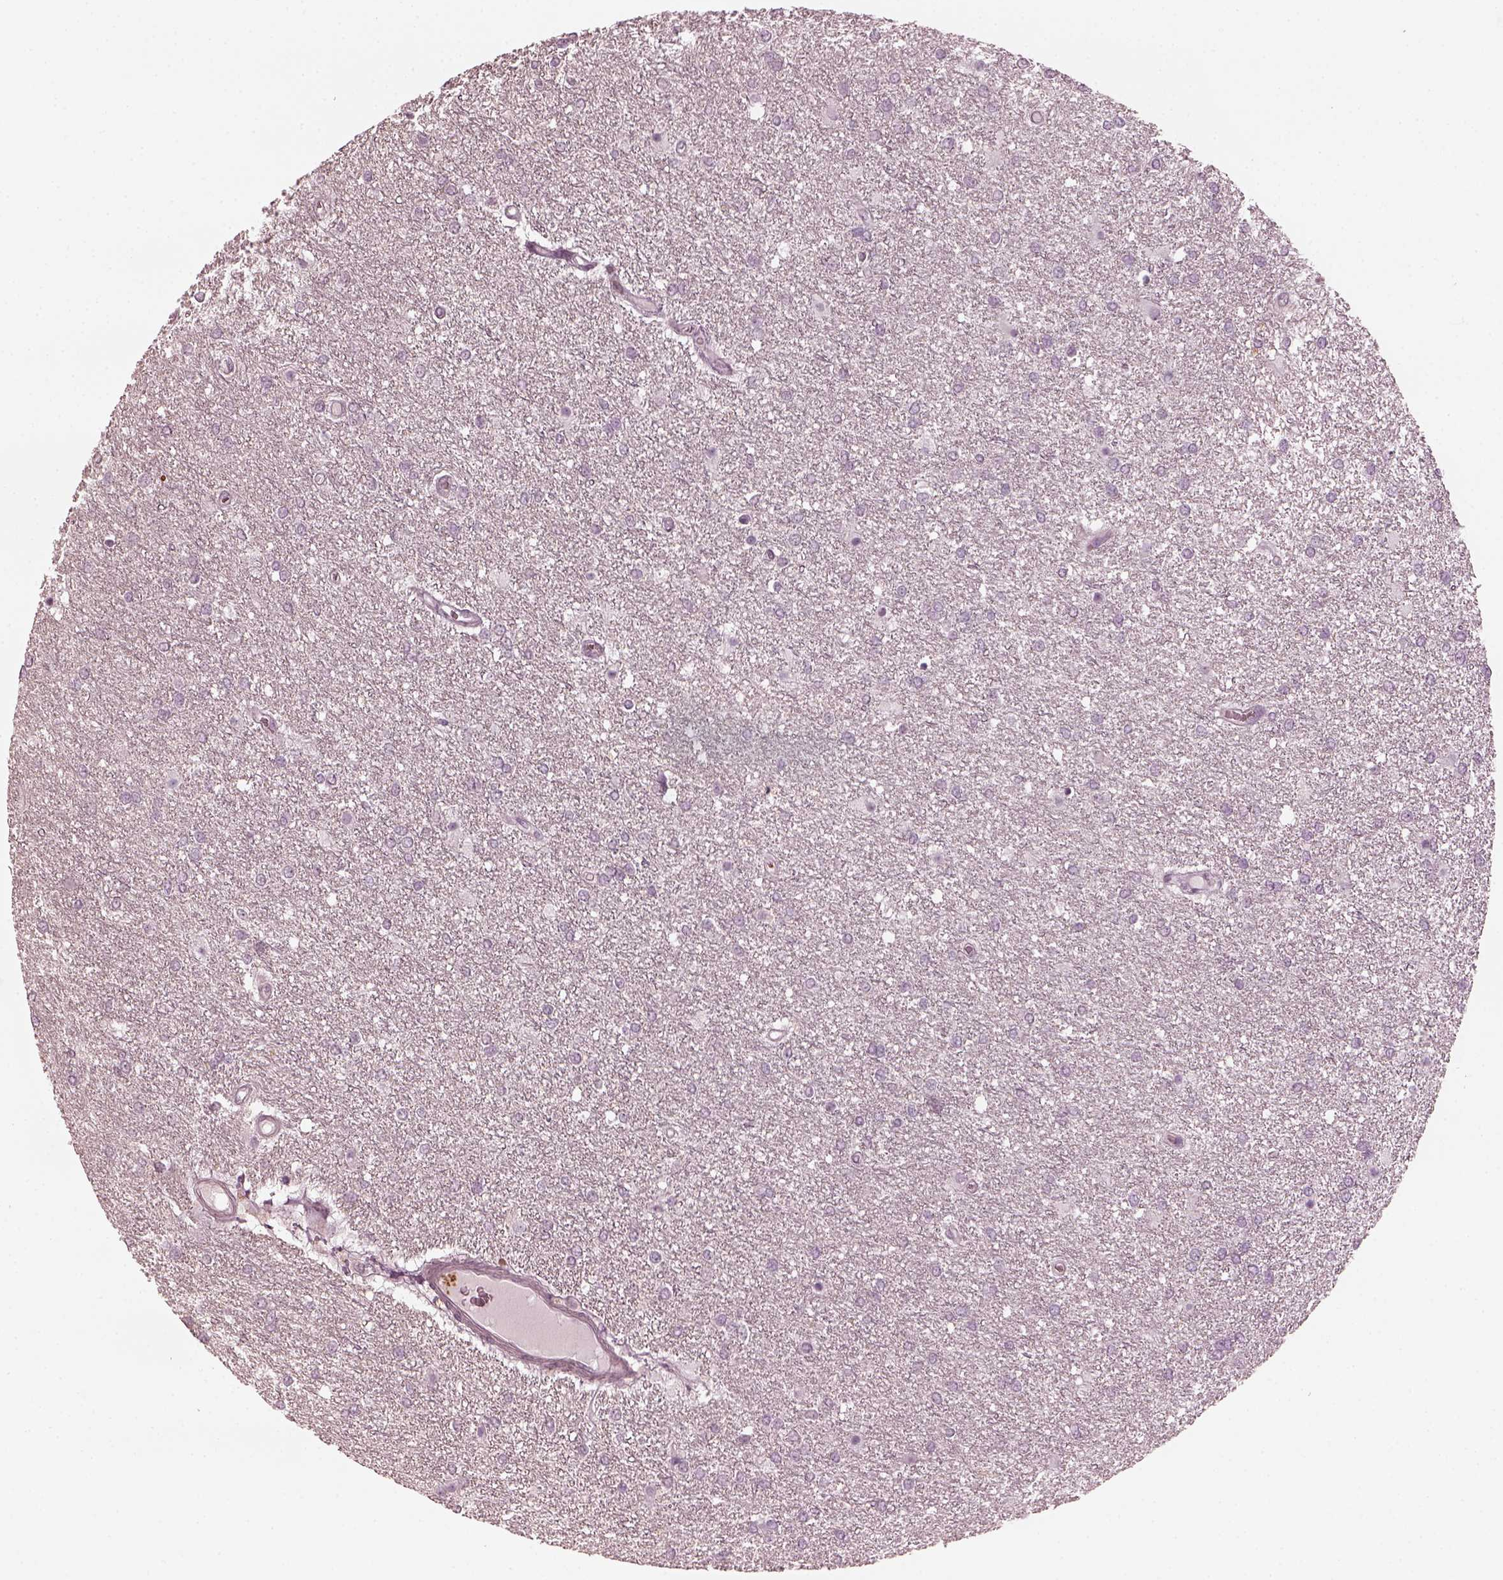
{"staining": {"intensity": "negative", "quantity": "none", "location": "none"}, "tissue": "glioma", "cell_type": "Tumor cells", "image_type": "cancer", "snomed": [{"axis": "morphology", "description": "Glioma, malignant, High grade"}, {"axis": "topography", "description": "Brain"}], "caption": "Glioma was stained to show a protein in brown. There is no significant staining in tumor cells. Nuclei are stained in blue.", "gene": "PSTPIP2", "patient": {"sex": "female", "age": 61}}